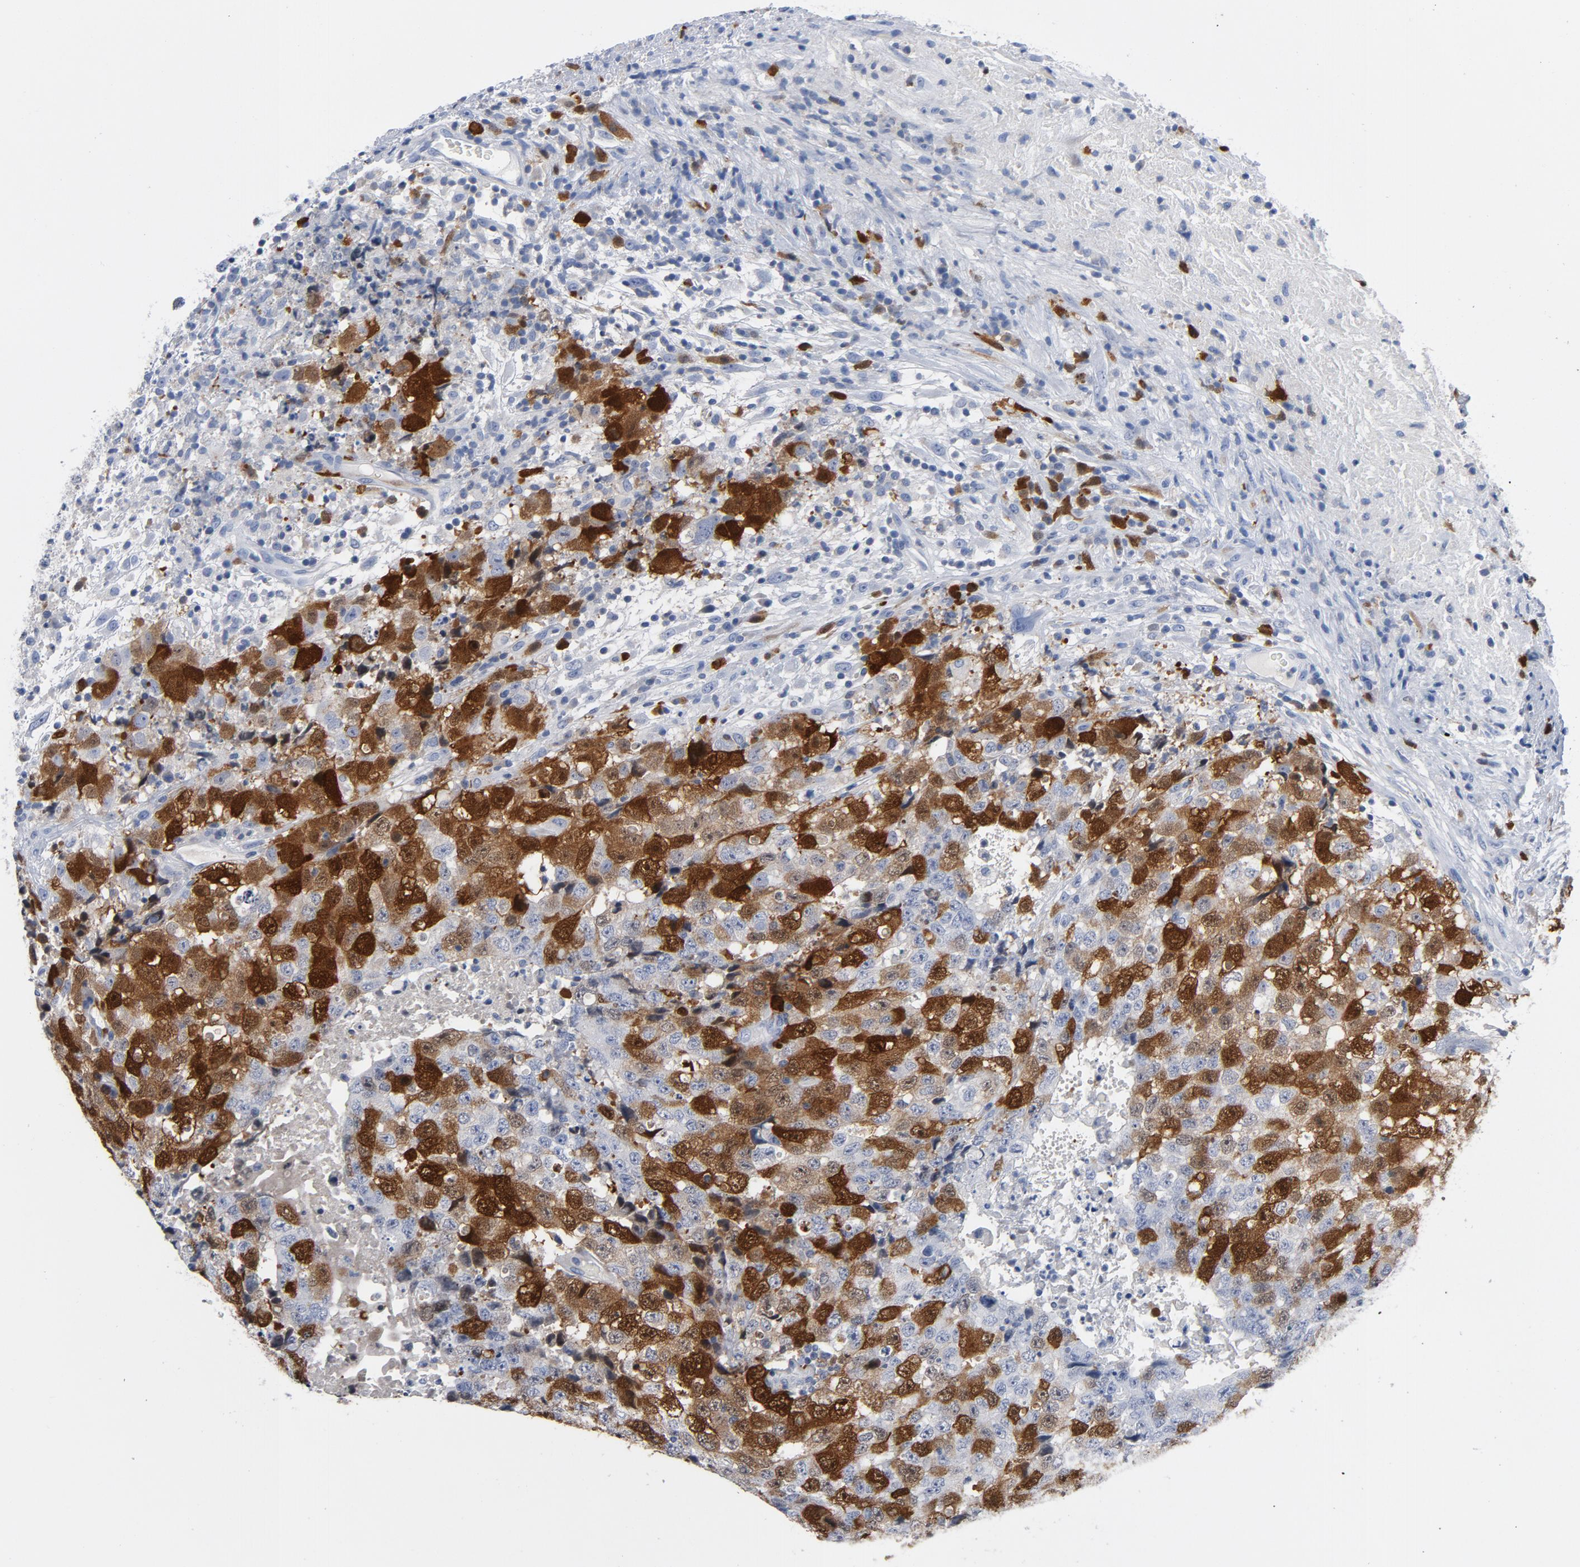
{"staining": {"intensity": "strong", "quantity": ">75%", "location": "nuclear"}, "tissue": "testis cancer", "cell_type": "Tumor cells", "image_type": "cancer", "snomed": [{"axis": "morphology", "description": "Necrosis, NOS"}, {"axis": "morphology", "description": "Carcinoma, Embryonal, NOS"}, {"axis": "topography", "description": "Testis"}], "caption": "IHC micrograph of neoplastic tissue: embryonal carcinoma (testis) stained using IHC displays high levels of strong protein expression localized specifically in the nuclear of tumor cells, appearing as a nuclear brown color.", "gene": "CDC20", "patient": {"sex": "male", "age": 19}}